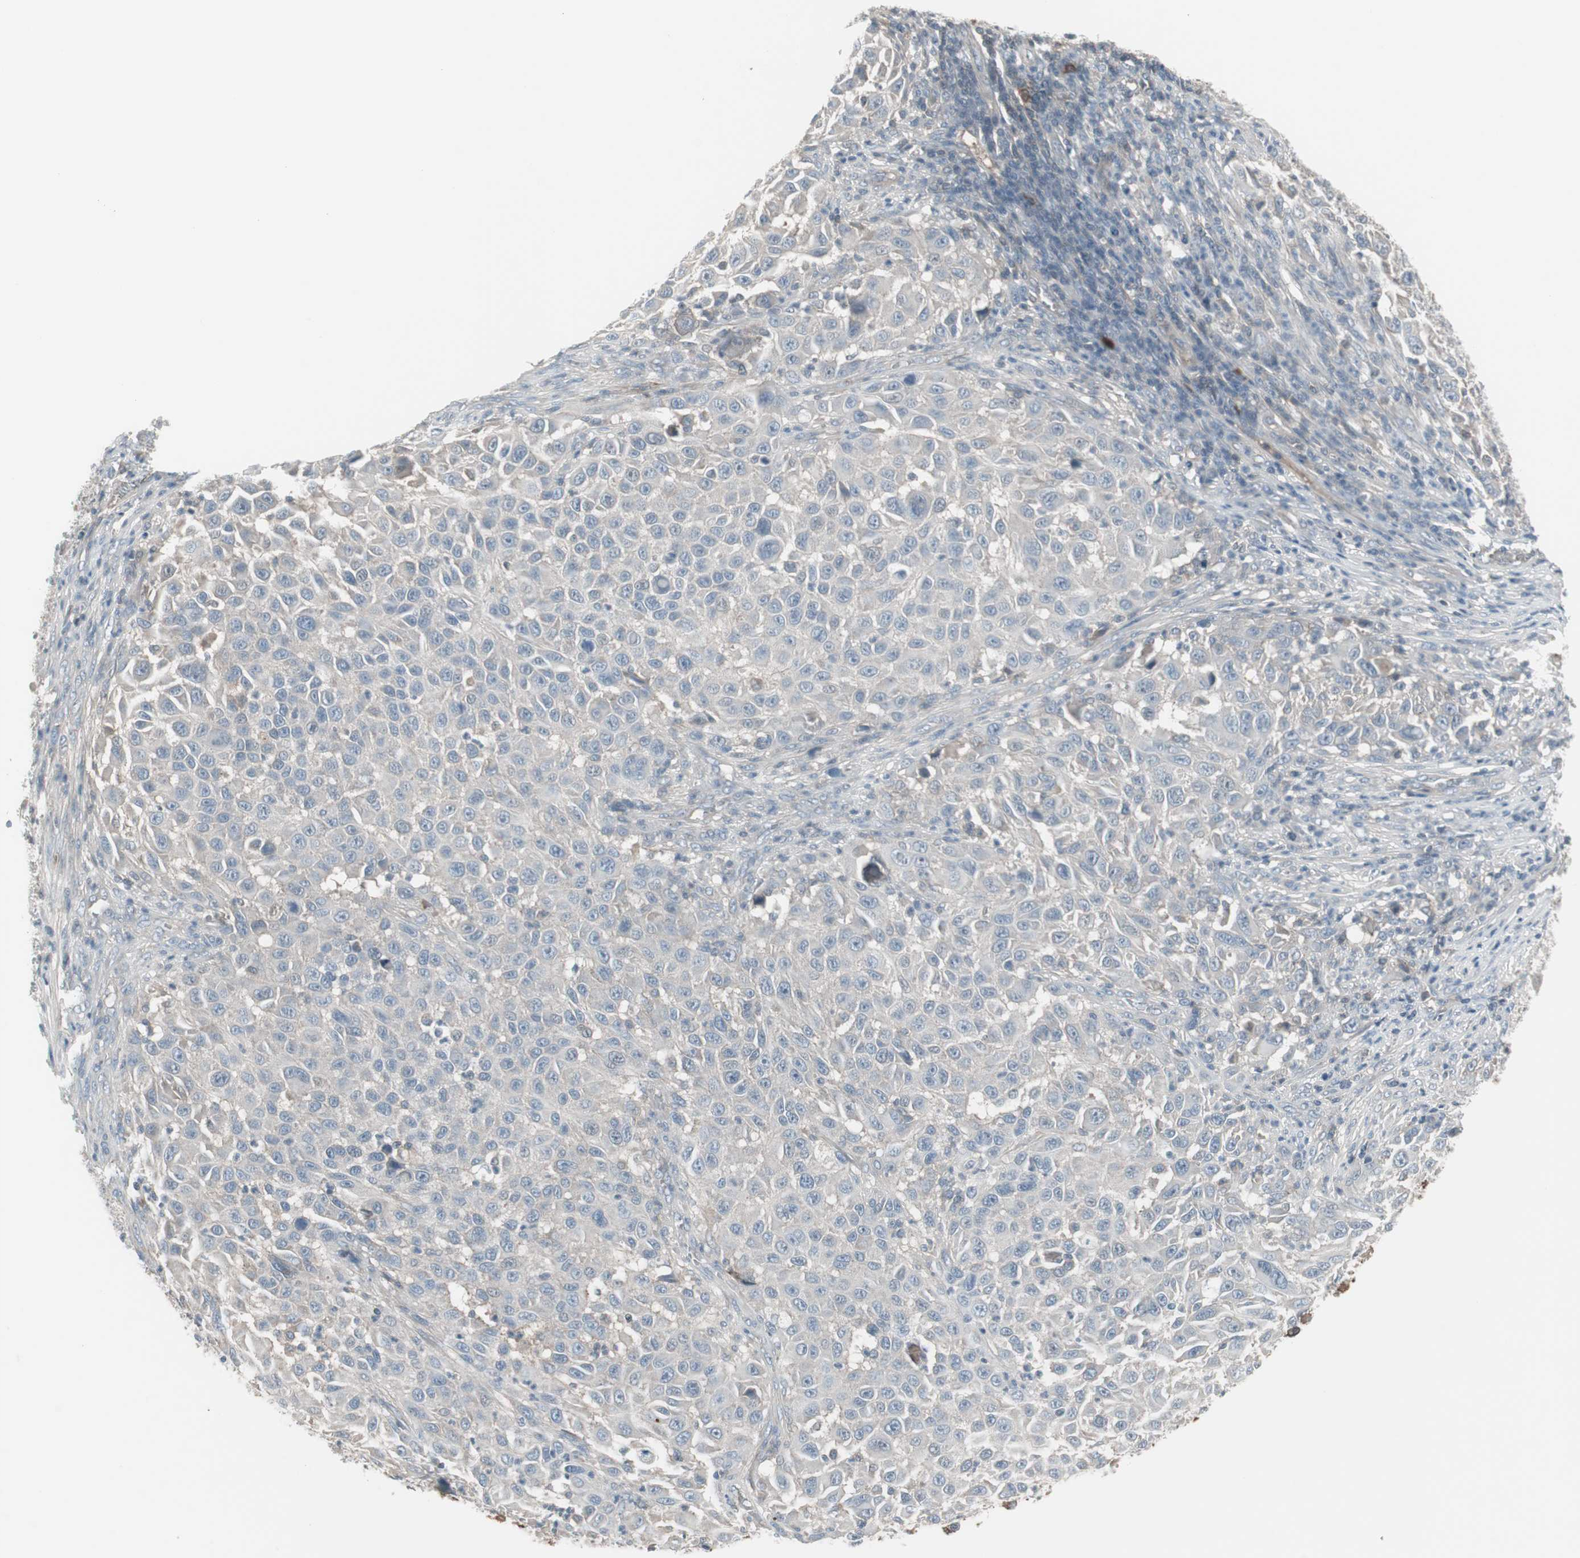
{"staining": {"intensity": "weak", "quantity": "<25%", "location": "cytoplasmic/membranous"}, "tissue": "melanoma", "cell_type": "Tumor cells", "image_type": "cancer", "snomed": [{"axis": "morphology", "description": "Malignant melanoma, Metastatic site"}, {"axis": "topography", "description": "Lymph node"}], "caption": "Melanoma was stained to show a protein in brown. There is no significant expression in tumor cells.", "gene": "ZSCAN32", "patient": {"sex": "male", "age": 61}}